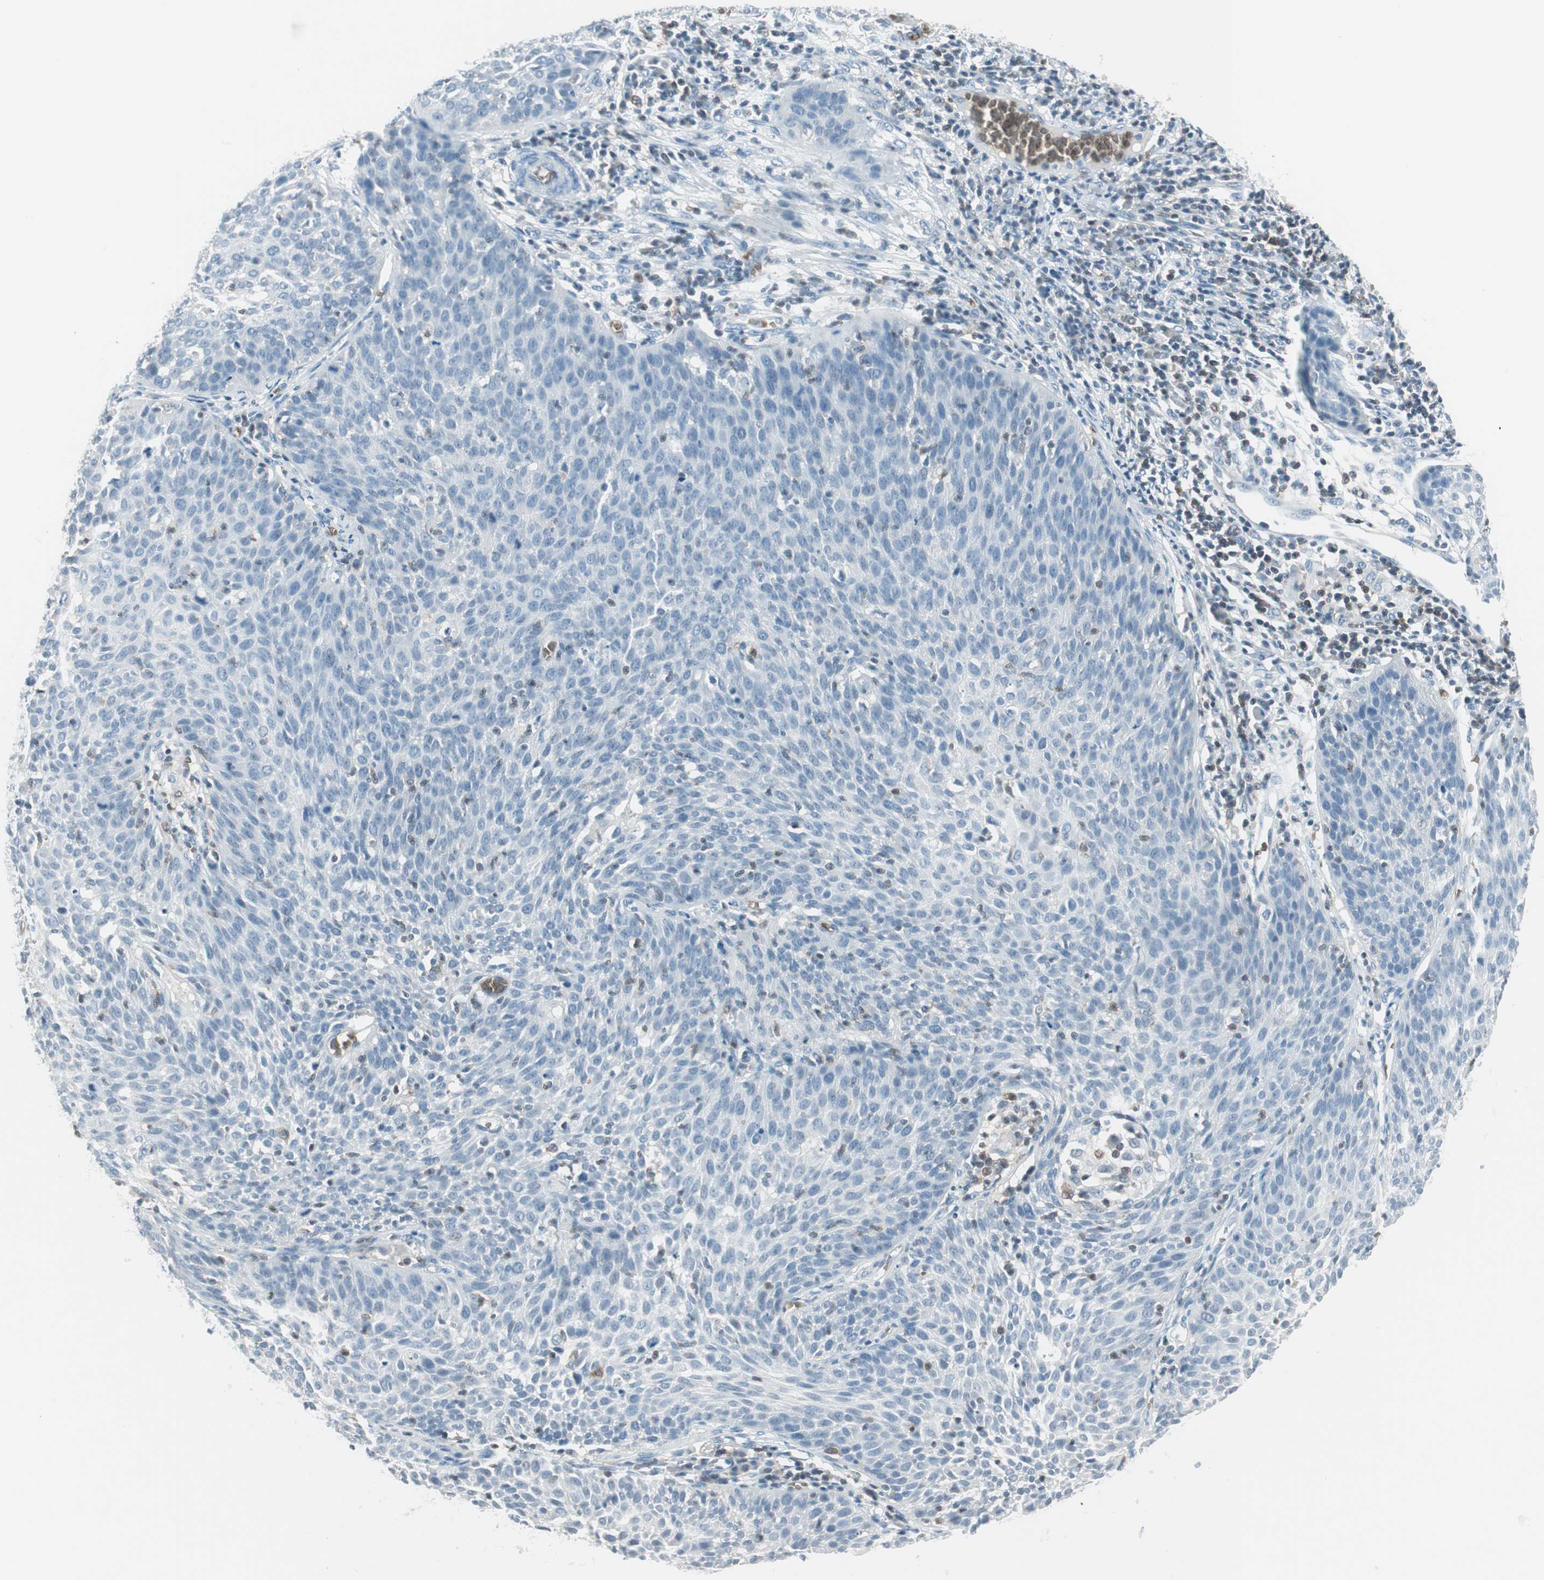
{"staining": {"intensity": "negative", "quantity": "none", "location": "none"}, "tissue": "cervical cancer", "cell_type": "Tumor cells", "image_type": "cancer", "snomed": [{"axis": "morphology", "description": "Squamous cell carcinoma, NOS"}, {"axis": "topography", "description": "Cervix"}], "caption": "Histopathology image shows no protein positivity in tumor cells of cervical cancer (squamous cell carcinoma) tissue. (DAB immunohistochemistry visualized using brightfield microscopy, high magnification).", "gene": "MAP4K1", "patient": {"sex": "female", "age": 38}}